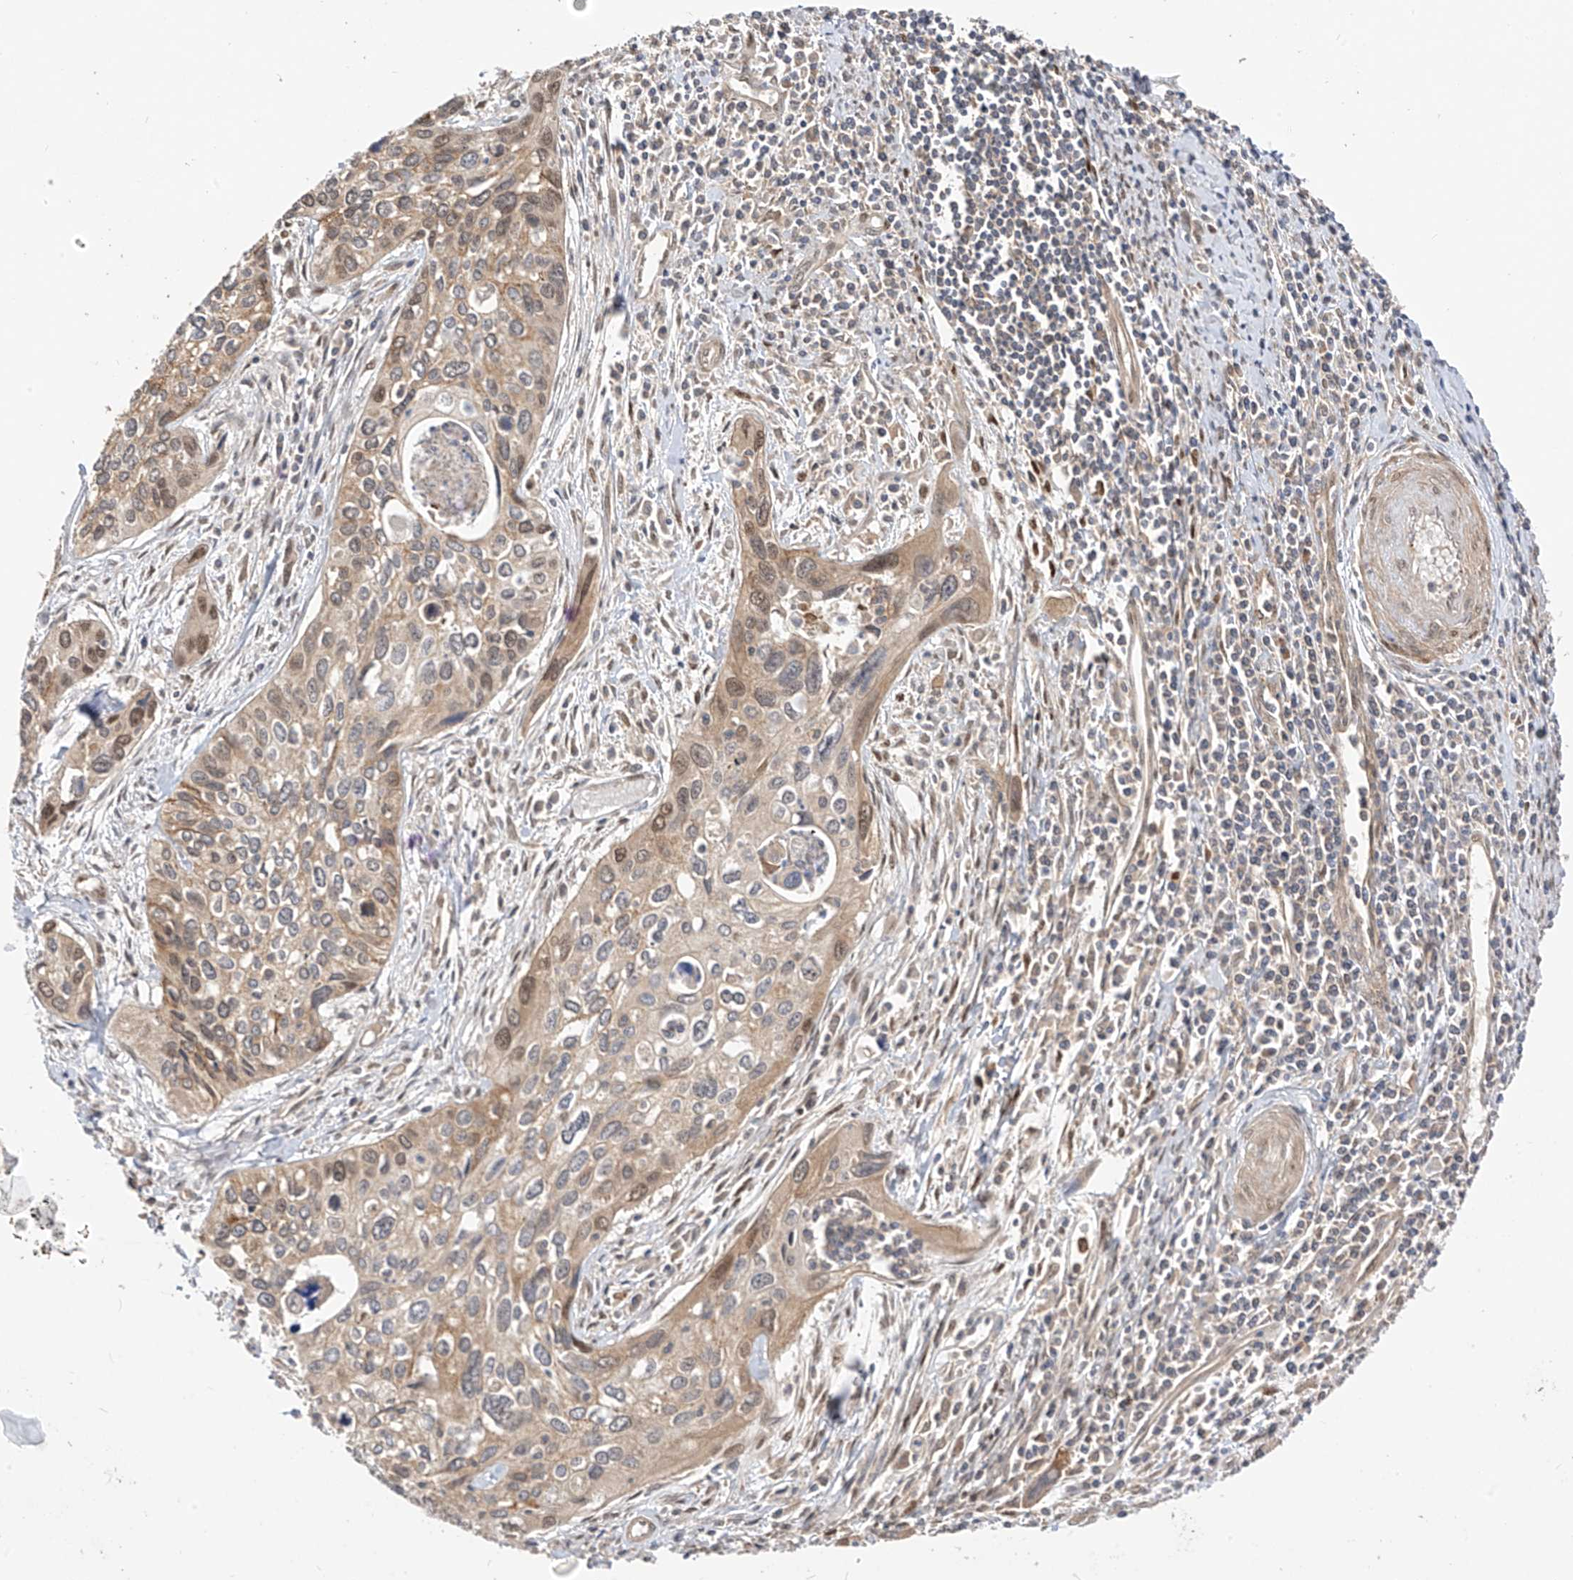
{"staining": {"intensity": "moderate", "quantity": "<25%", "location": "cytoplasmic/membranous,nuclear"}, "tissue": "cervical cancer", "cell_type": "Tumor cells", "image_type": "cancer", "snomed": [{"axis": "morphology", "description": "Squamous cell carcinoma, NOS"}, {"axis": "topography", "description": "Cervix"}], "caption": "The photomicrograph displays immunohistochemical staining of squamous cell carcinoma (cervical). There is moderate cytoplasmic/membranous and nuclear expression is present in about <25% of tumor cells.", "gene": "MRTFA", "patient": {"sex": "female", "age": 55}}